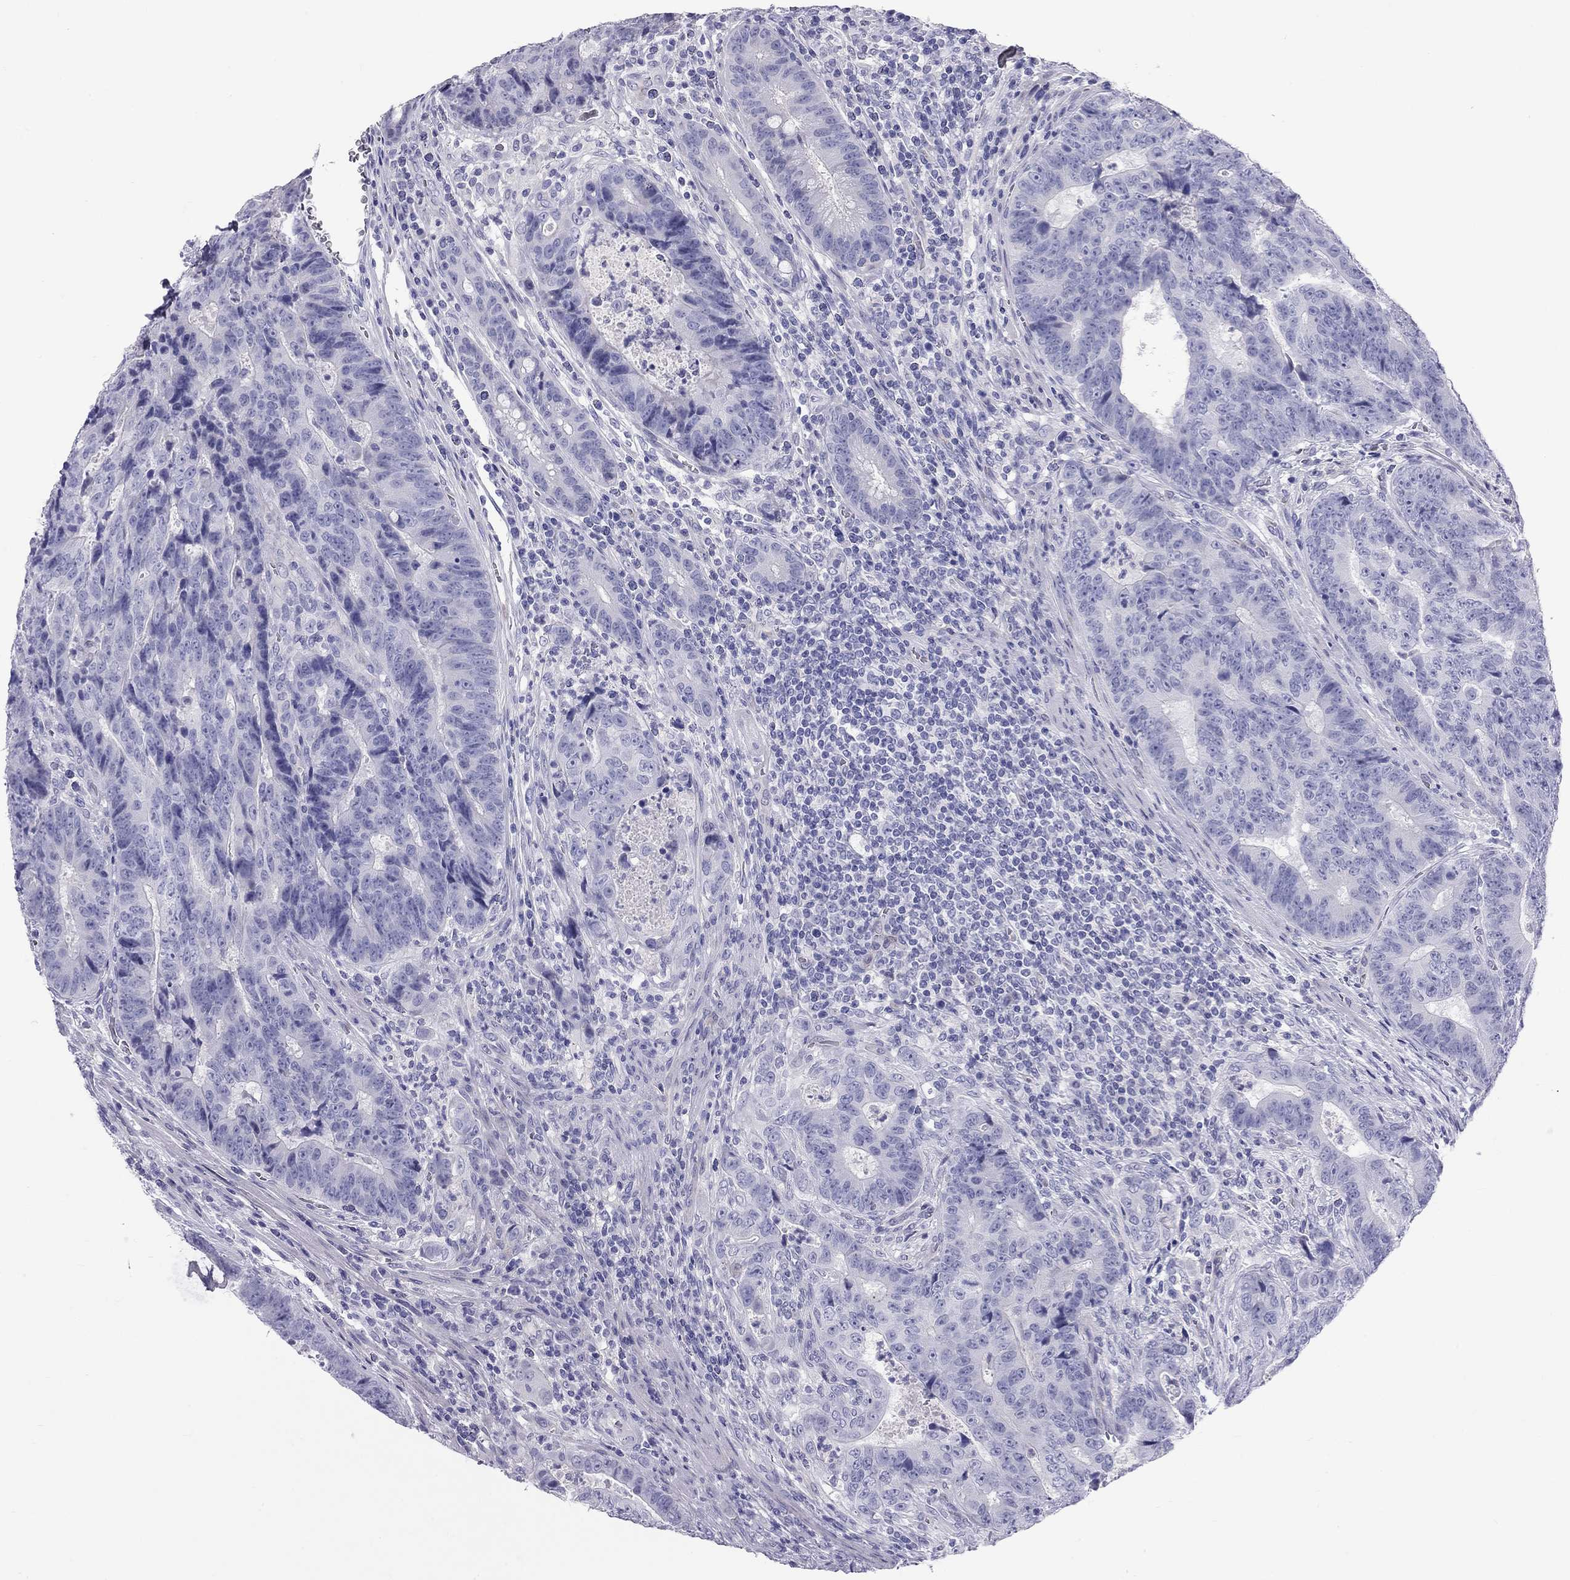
{"staining": {"intensity": "negative", "quantity": "none", "location": "none"}, "tissue": "colorectal cancer", "cell_type": "Tumor cells", "image_type": "cancer", "snomed": [{"axis": "morphology", "description": "Adenocarcinoma, NOS"}, {"axis": "topography", "description": "Colon"}], "caption": "Protein analysis of colorectal cancer (adenocarcinoma) reveals no significant positivity in tumor cells.", "gene": "FSCN3", "patient": {"sex": "female", "age": 48}}